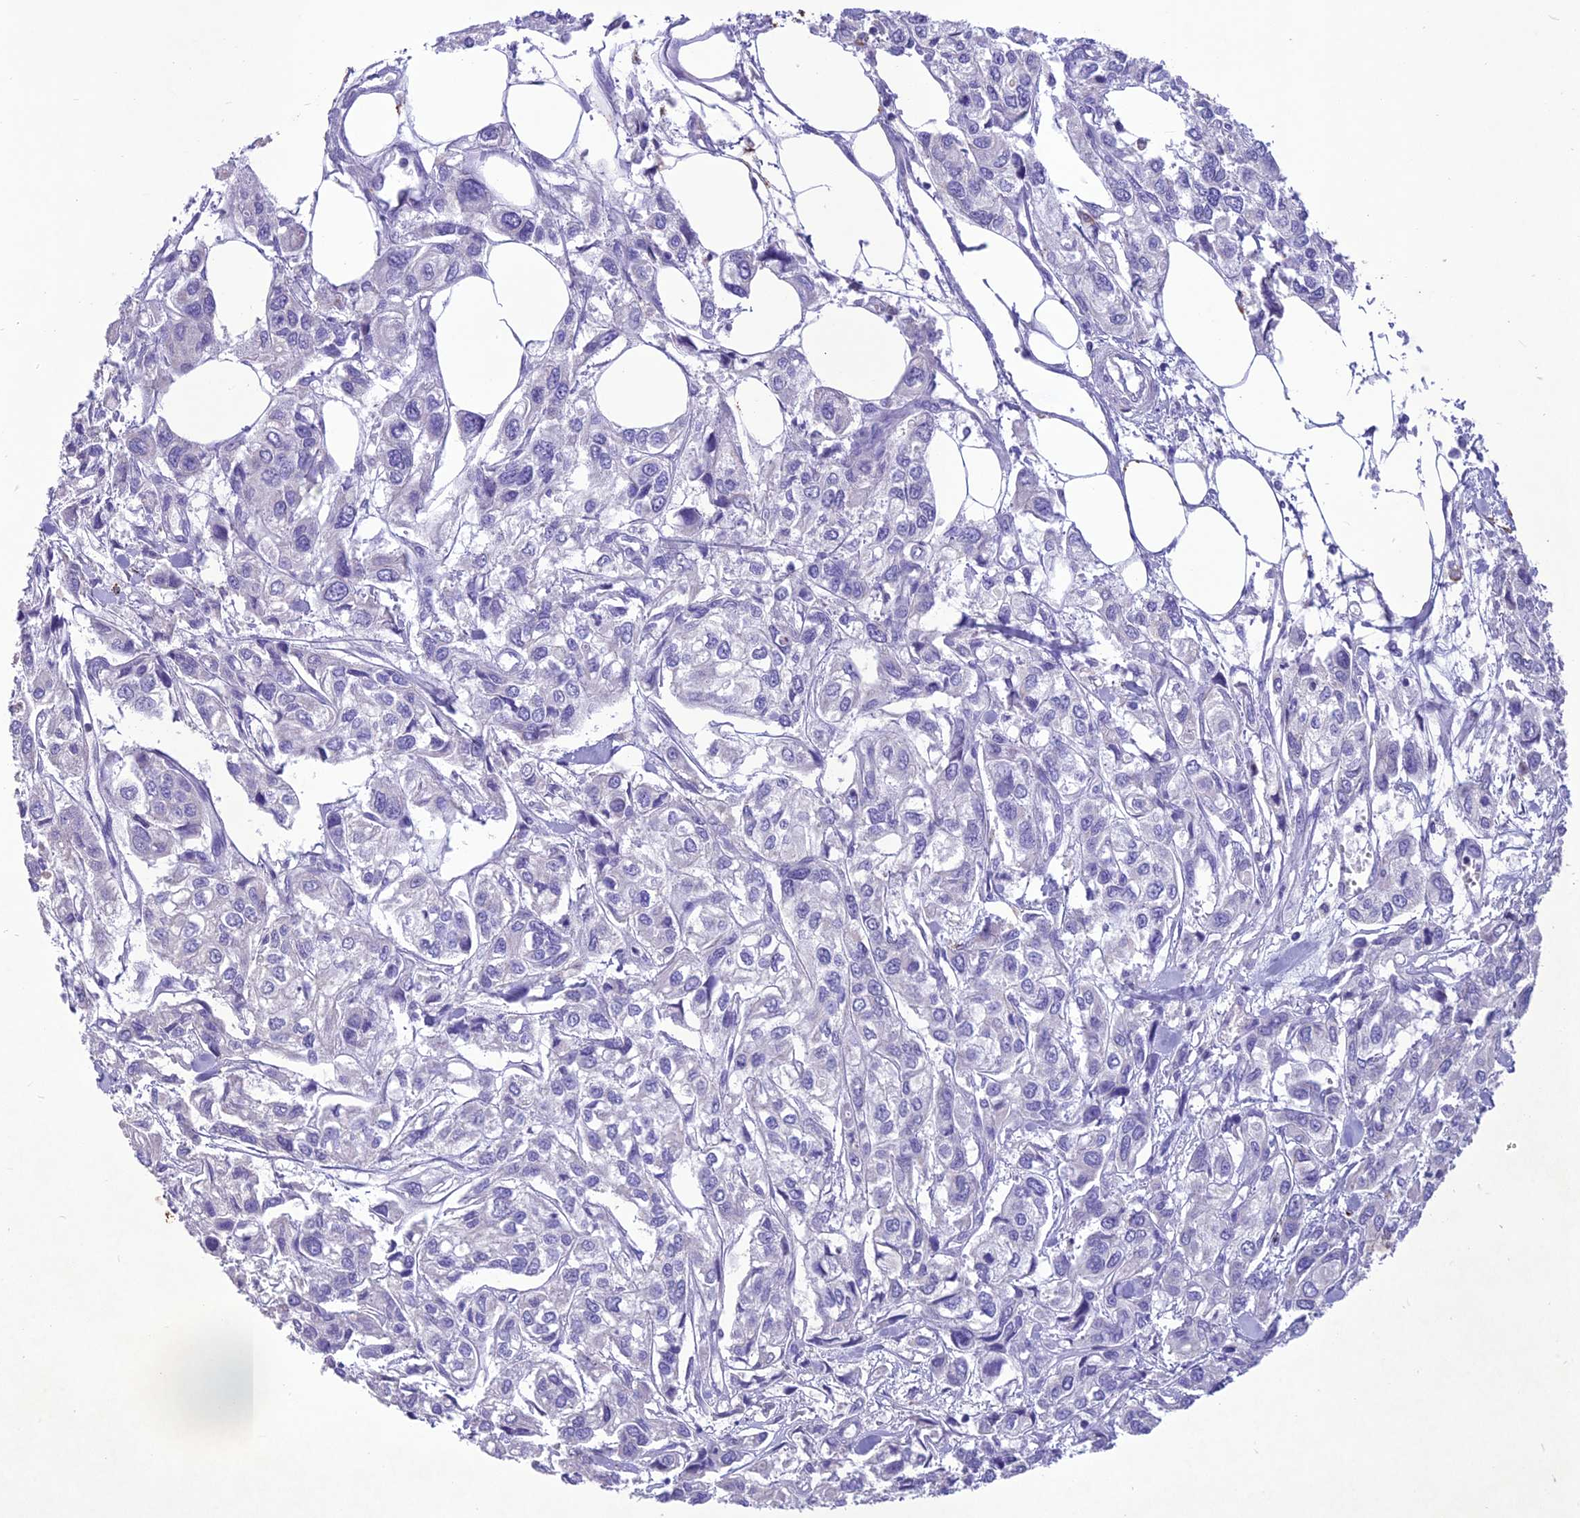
{"staining": {"intensity": "negative", "quantity": "none", "location": "none"}, "tissue": "urothelial cancer", "cell_type": "Tumor cells", "image_type": "cancer", "snomed": [{"axis": "morphology", "description": "Urothelial carcinoma, High grade"}, {"axis": "topography", "description": "Urinary bladder"}], "caption": "This photomicrograph is of urothelial carcinoma (high-grade) stained with IHC to label a protein in brown with the nuclei are counter-stained blue. There is no positivity in tumor cells.", "gene": "IFT172", "patient": {"sex": "male", "age": 67}}